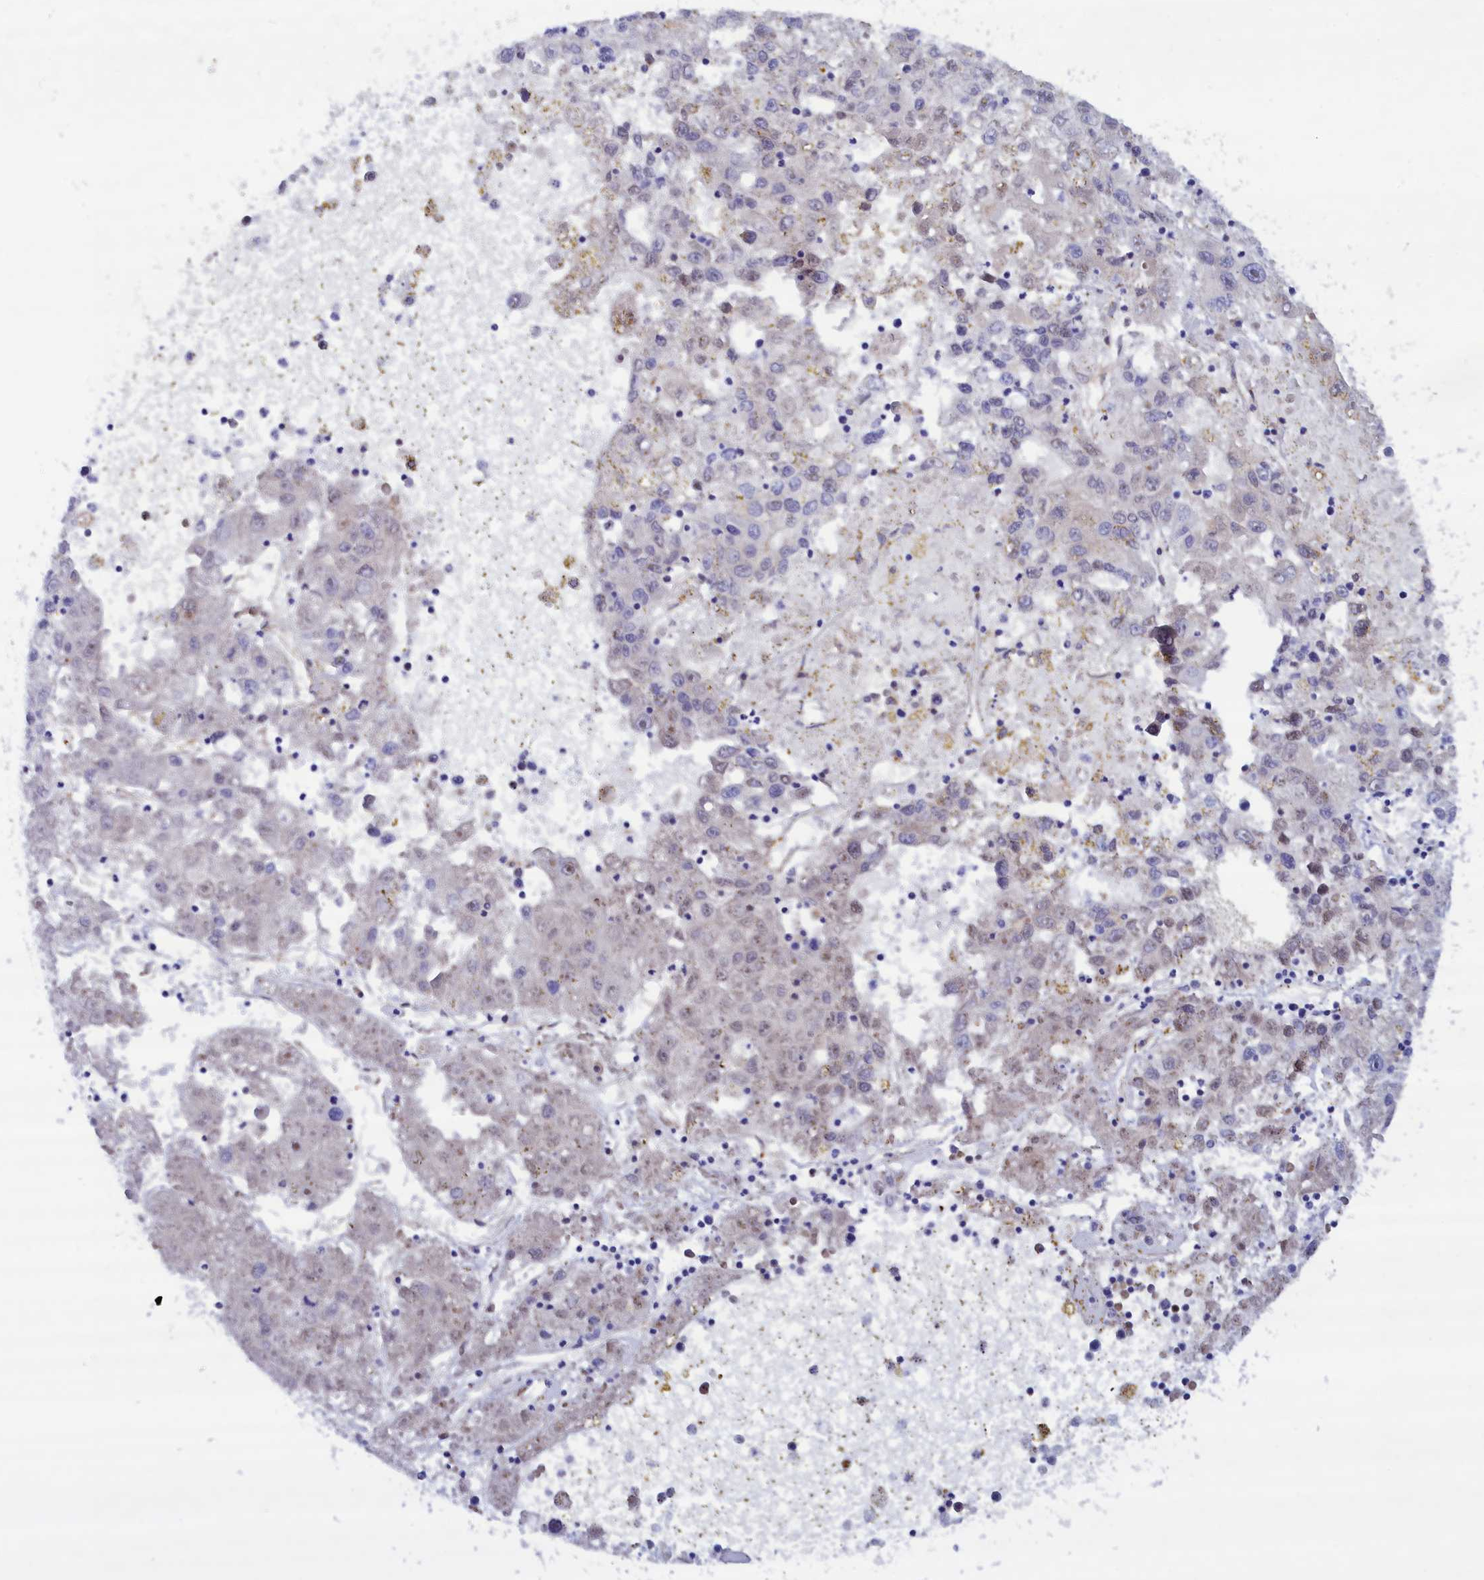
{"staining": {"intensity": "negative", "quantity": "none", "location": "none"}, "tissue": "liver cancer", "cell_type": "Tumor cells", "image_type": "cancer", "snomed": [{"axis": "morphology", "description": "Carcinoma, Hepatocellular, NOS"}, {"axis": "topography", "description": "Liver"}], "caption": "Immunohistochemical staining of human liver cancer reveals no significant positivity in tumor cells.", "gene": "ABCC12", "patient": {"sex": "male", "age": 49}}